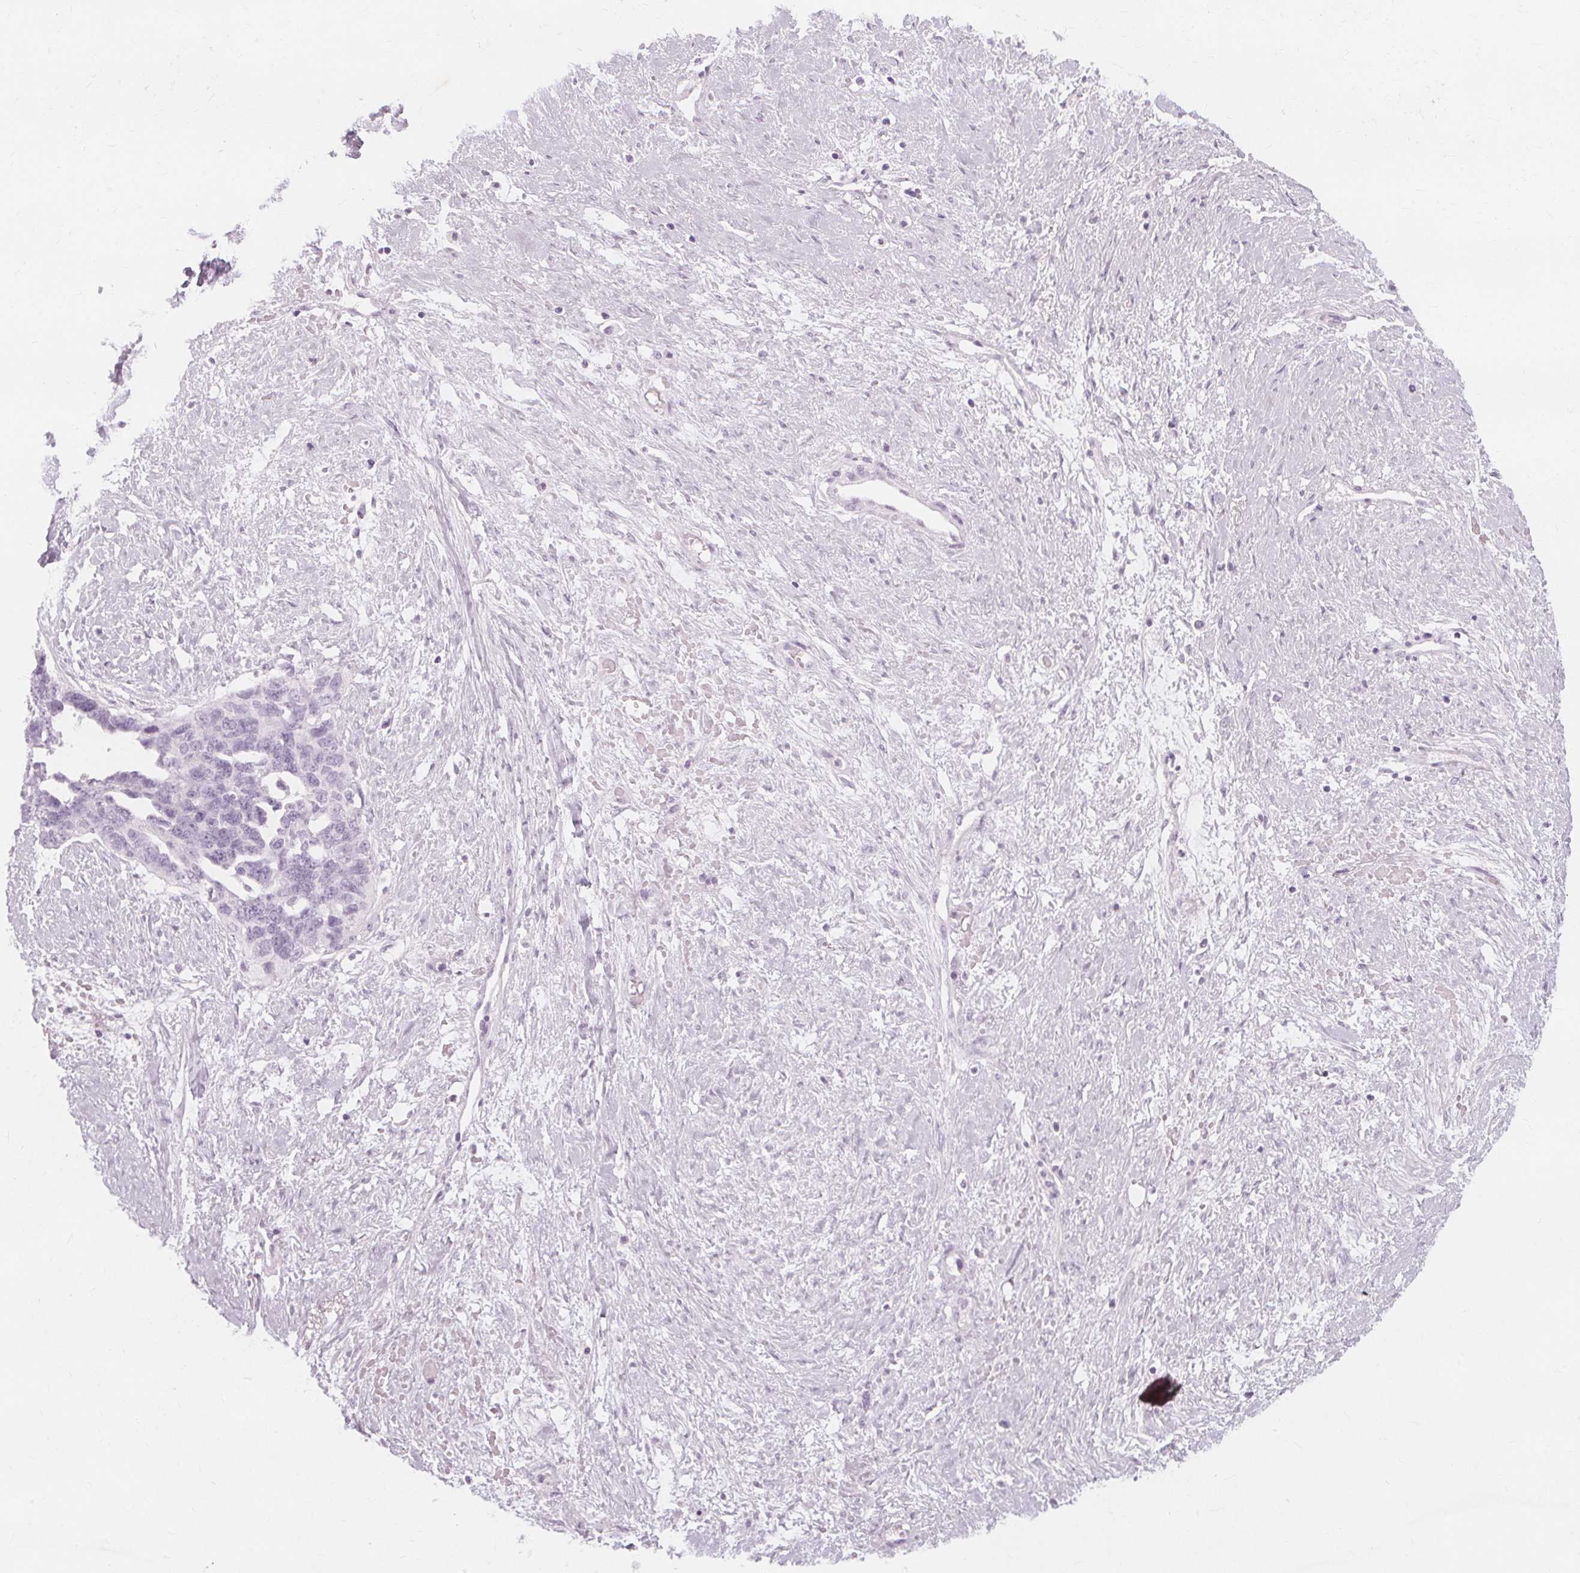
{"staining": {"intensity": "negative", "quantity": "none", "location": "none"}, "tissue": "ovarian cancer", "cell_type": "Tumor cells", "image_type": "cancer", "snomed": [{"axis": "morphology", "description": "Cystadenocarcinoma, serous, NOS"}, {"axis": "topography", "description": "Ovary"}], "caption": "This is an IHC photomicrograph of ovarian cancer (serous cystadenocarcinoma). There is no positivity in tumor cells.", "gene": "TFF1", "patient": {"sex": "female", "age": 69}}